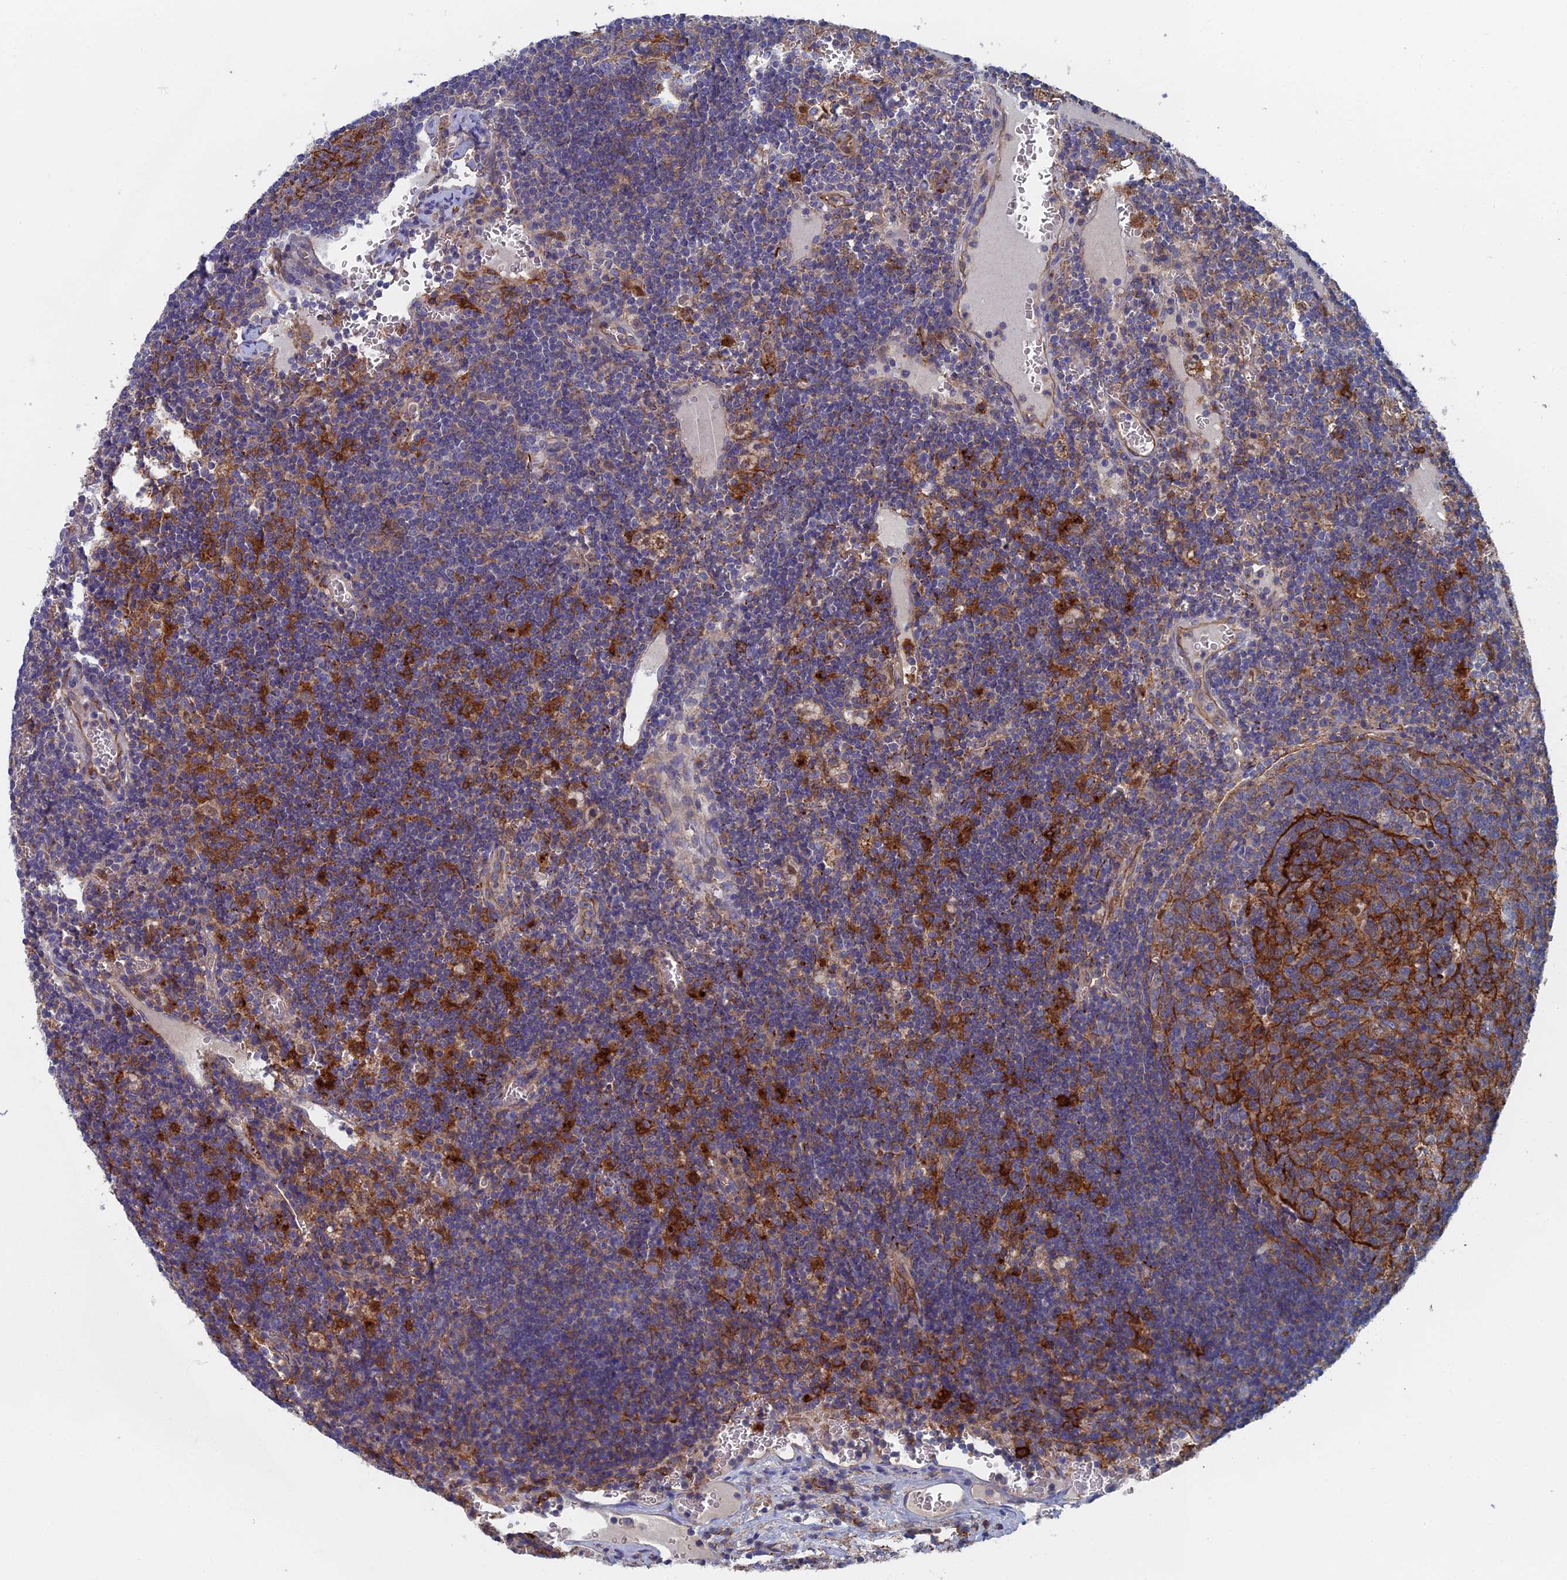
{"staining": {"intensity": "moderate", "quantity": "<25%", "location": "cytoplasmic/membranous"}, "tissue": "lymph node", "cell_type": "Germinal center cells", "image_type": "normal", "snomed": [{"axis": "morphology", "description": "Normal tissue, NOS"}, {"axis": "topography", "description": "Lymph node"}], "caption": "This photomicrograph demonstrates IHC staining of unremarkable human lymph node, with low moderate cytoplasmic/membranous staining in approximately <25% of germinal center cells.", "gene": "SNX11", "patient": {"sex": "female", "age": 73}}